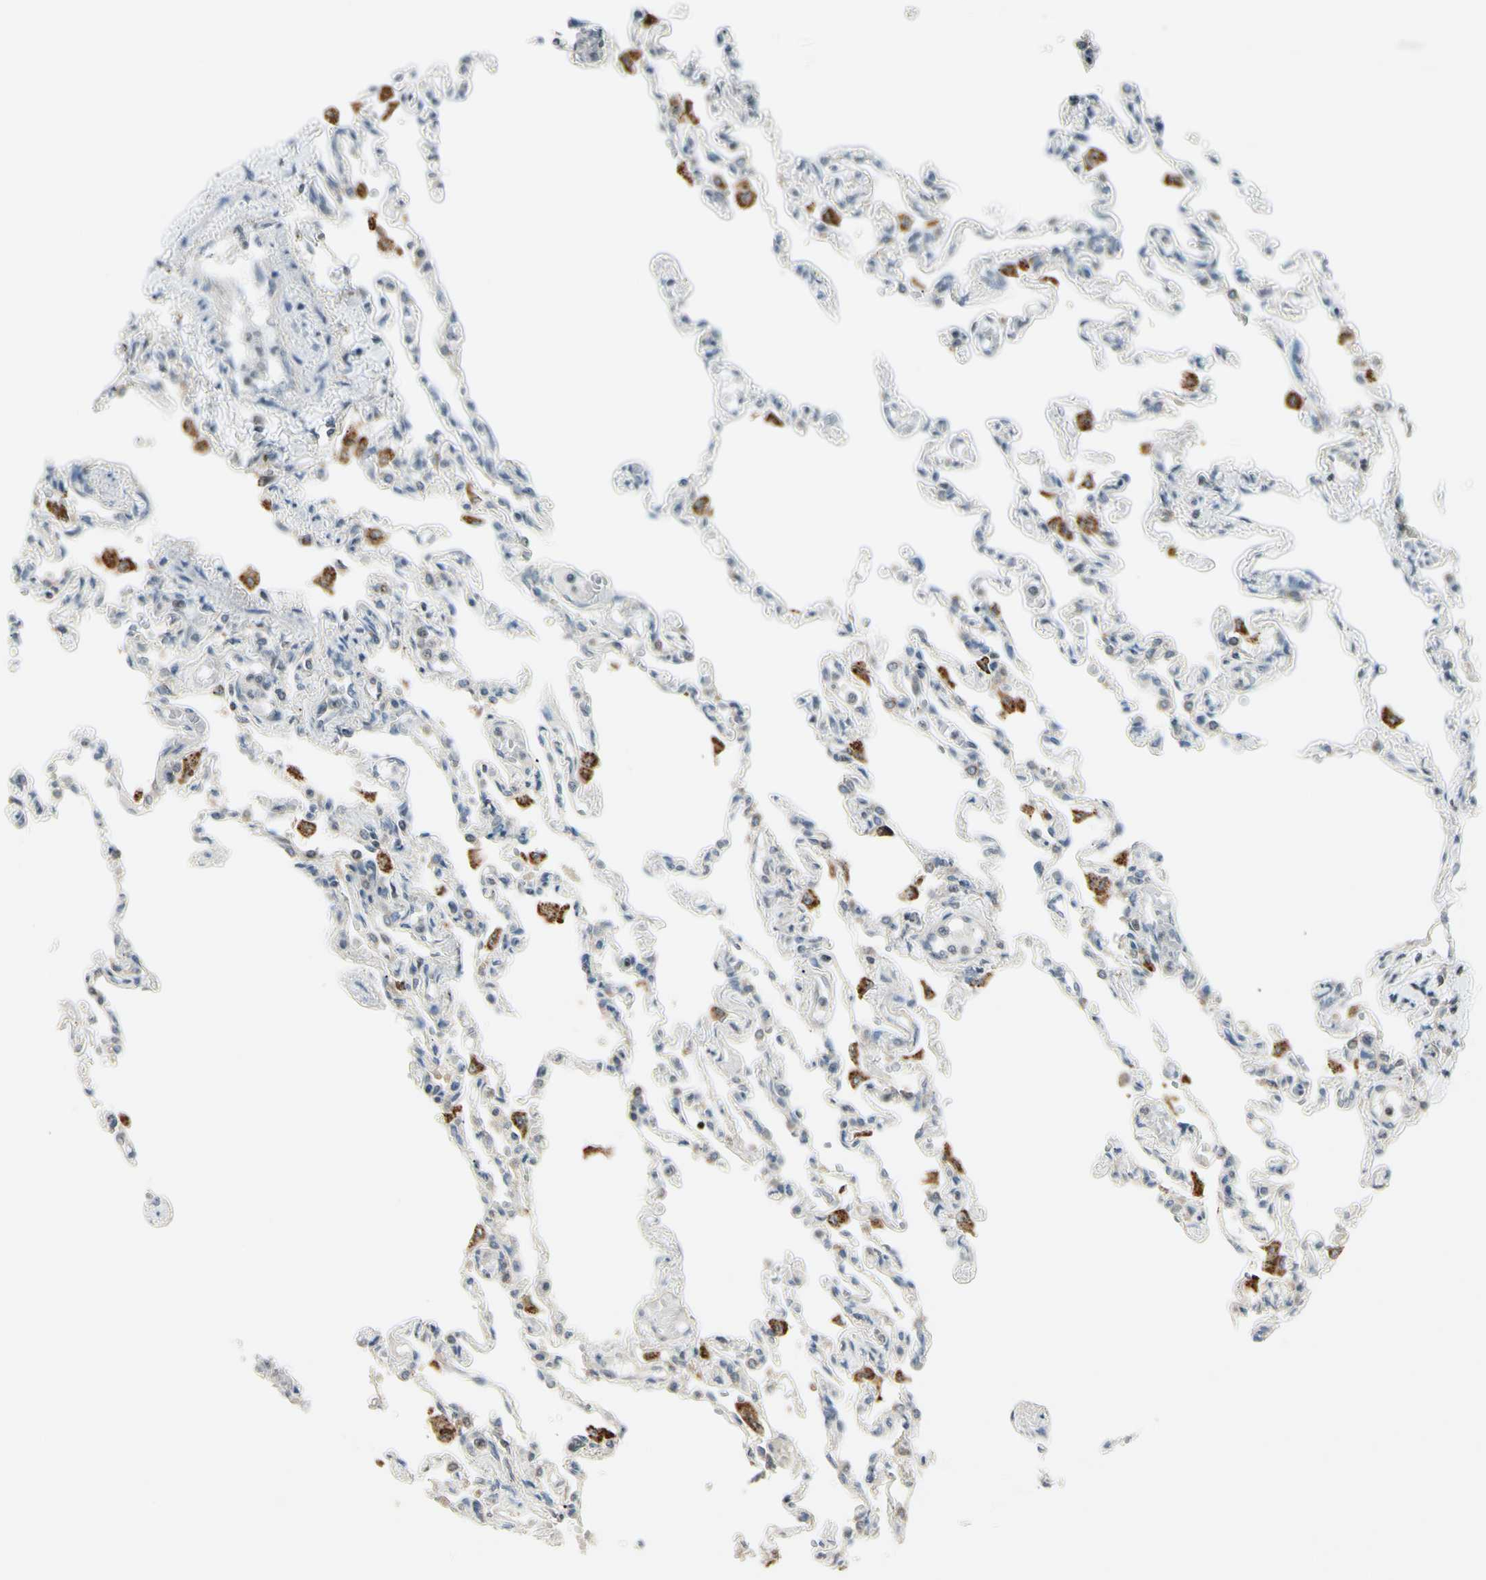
{"staining": {"intensity": "weak", "quantity": "25%-75%", "location": "cytoplasmic/membranous"}, "tissue": "lung", "cell_type": "Alveolar cells", "image_type": "normal", "snomed": [{"axis": "morphology", "description": "Normal tissue, NOS"}, {"axis": "topography", "description": "Lung"}], "caption": "Alveolar cells demonstrate low levels of weak cytoplasmic/membranous positivity in approximately 25%-75% of cells in unremarkable human lung. (DAB = brown stain, brightfield microscopy at high magnification).", "gene": "NFYA", "patient": {"sex": "male", "age": 21}}